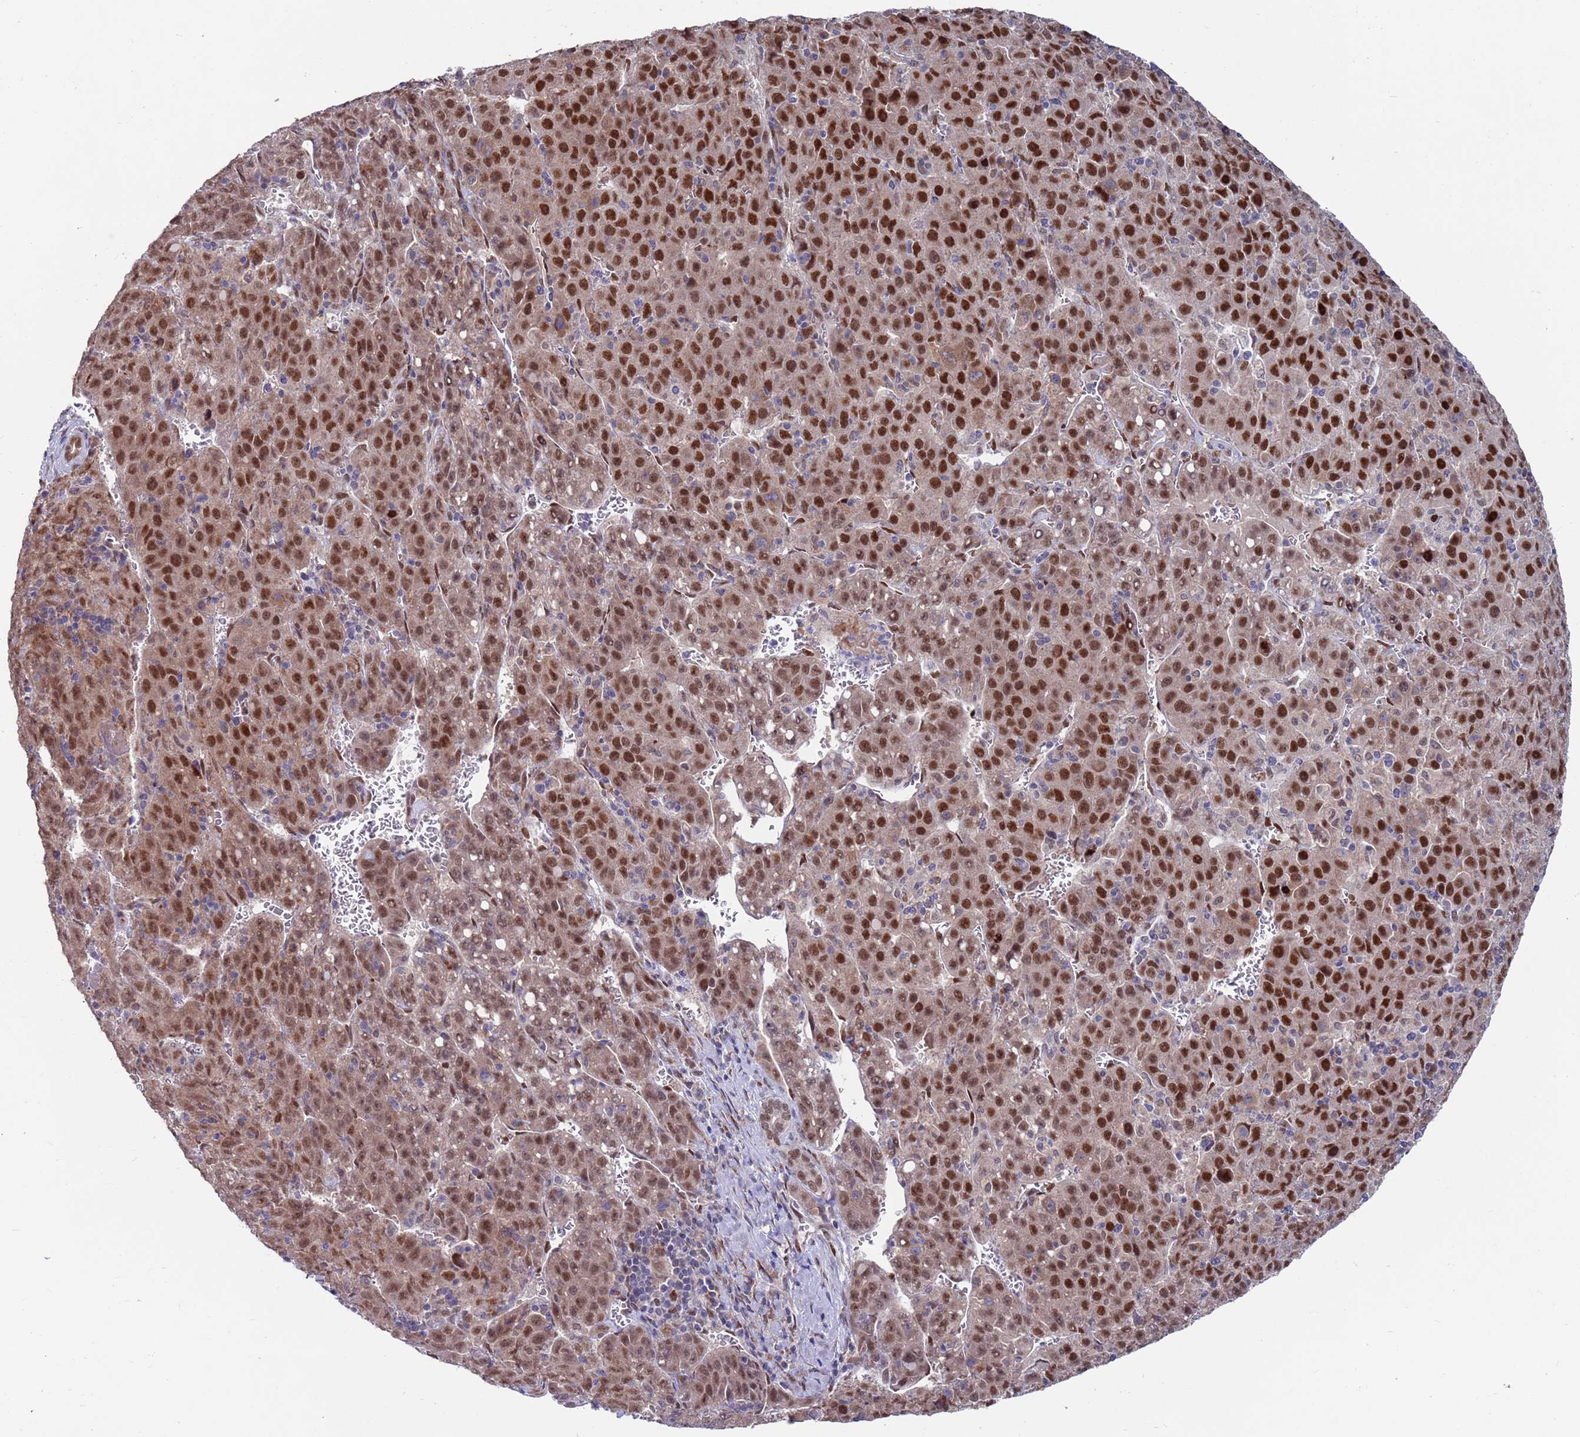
{"staining": {"intensity": "moderate", "quantity": ">75%", "location": "nuclear"}, "tissue": "liver cancer", "cell_type": "Tumor cells", "image_type": "cancer", "snomed": [{"axis": "morphology", "description": "Carcinoma, Hepatocellular, NOS"}, {"axis": "topography", "description": "Liver"}], "caption": "Moderate nuclear expression for a protein is identified in approximately >75% of tumor cells of liver cancer (hepatocellular carcinoma) using immunohistochemistry (IHC).", "gene": "FBXO27", "patient": {"sex": "female", "age": 53}}